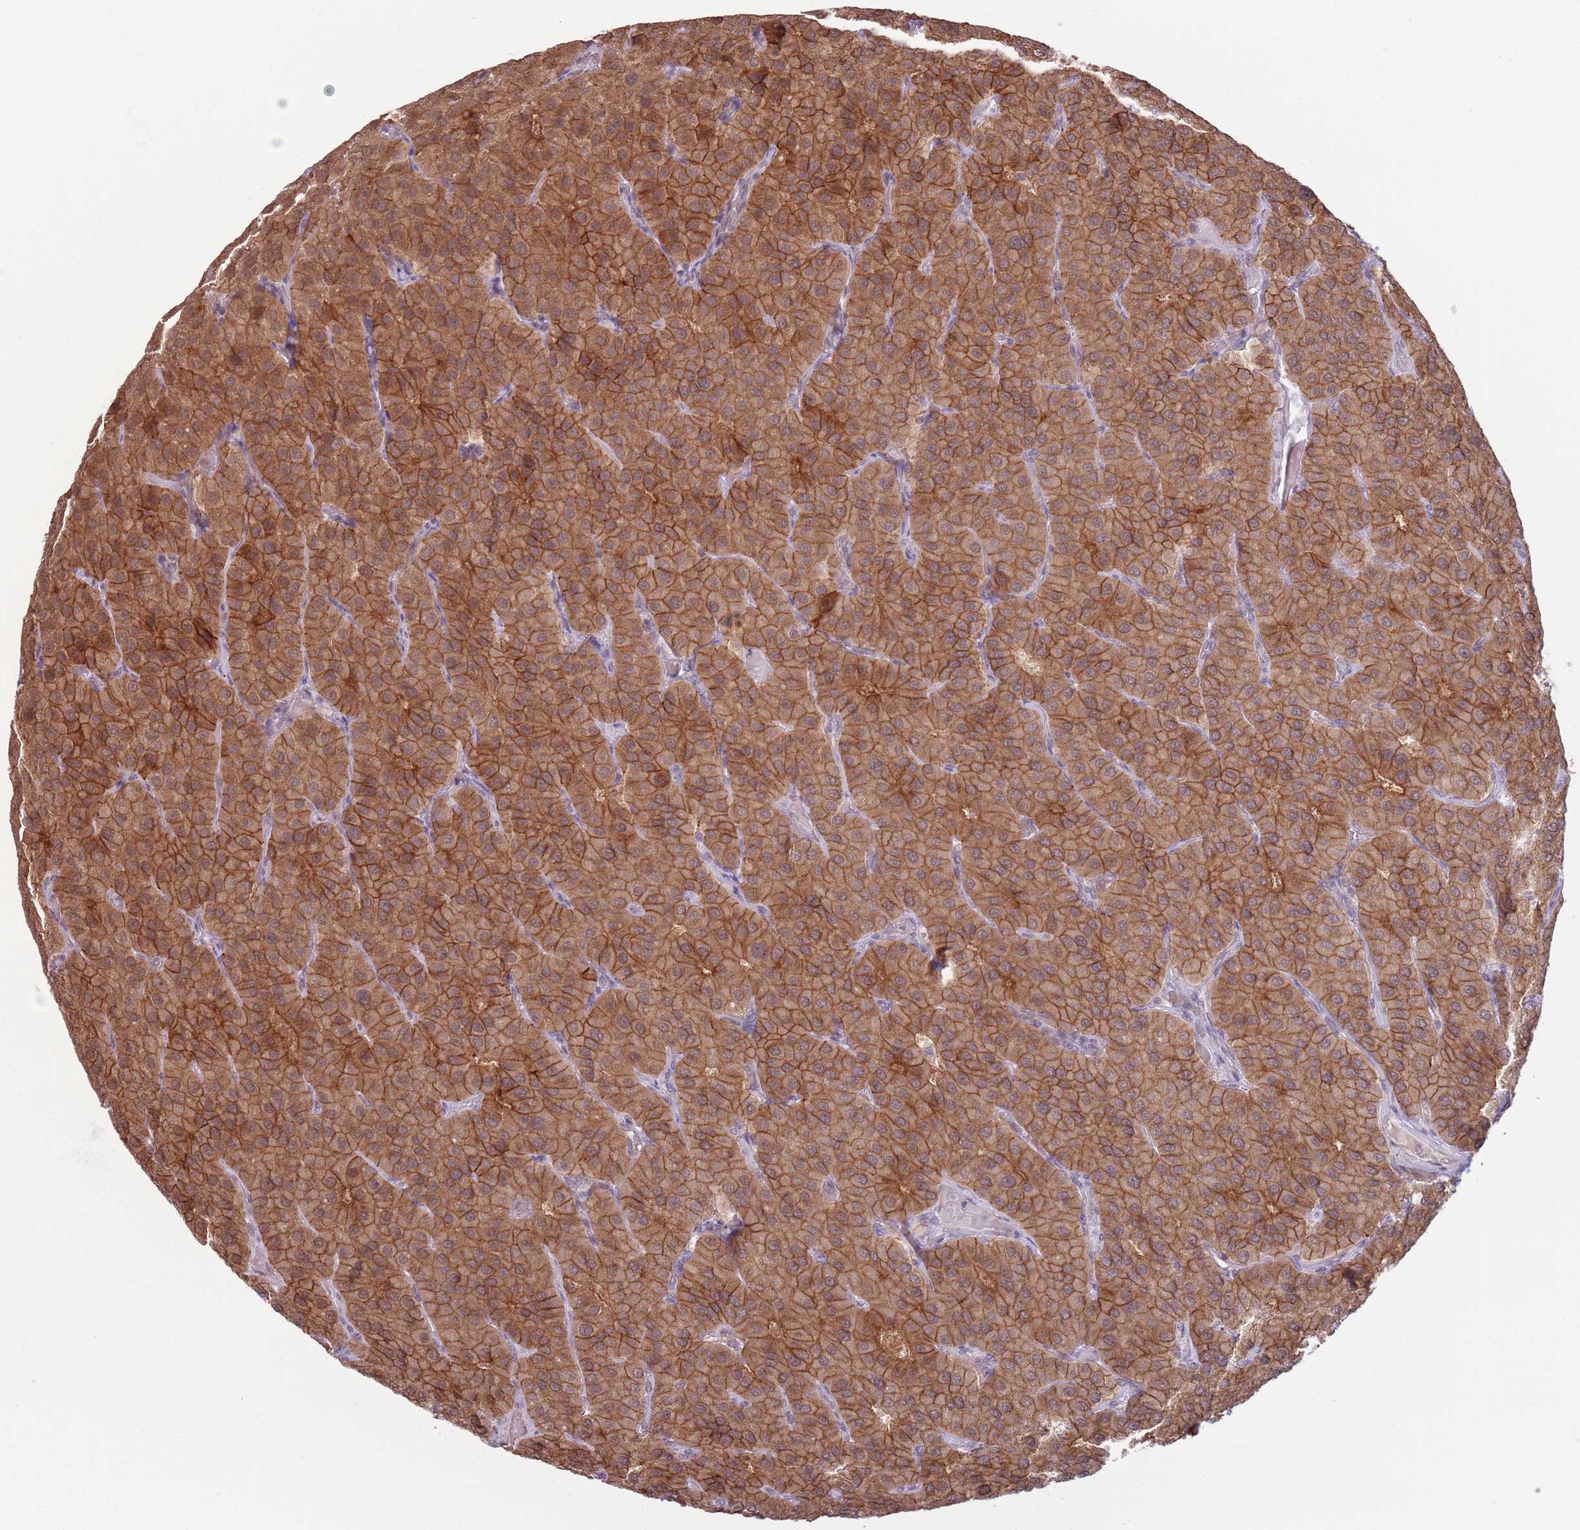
{"staining": {"intensity": "strong", "quantity": ">75%", "location": "cytoplasmic/membranous"}, "tissue": "parathyroid gland", "cell_type": "Glandular cells", "image_type": "normal", "snomed": [{"axis": "morphology", "description": "Normal tissue, NOS"}, {"axis": "morphology", "description": "Adenoma, NOS"}, {"axis": "topography", "description": "Parathyroid gland"}], "caption": "DAB immunohistochemical staining of unremarkable parathyroid gland displays strong cytoplasmic/membranous protein staining in about >75% of glandular cells. (DAB = brown stain, brightfield microscopy at high magnification).", "gene": "CCDC154", "patient": {"sex": "female", "age": 86}}